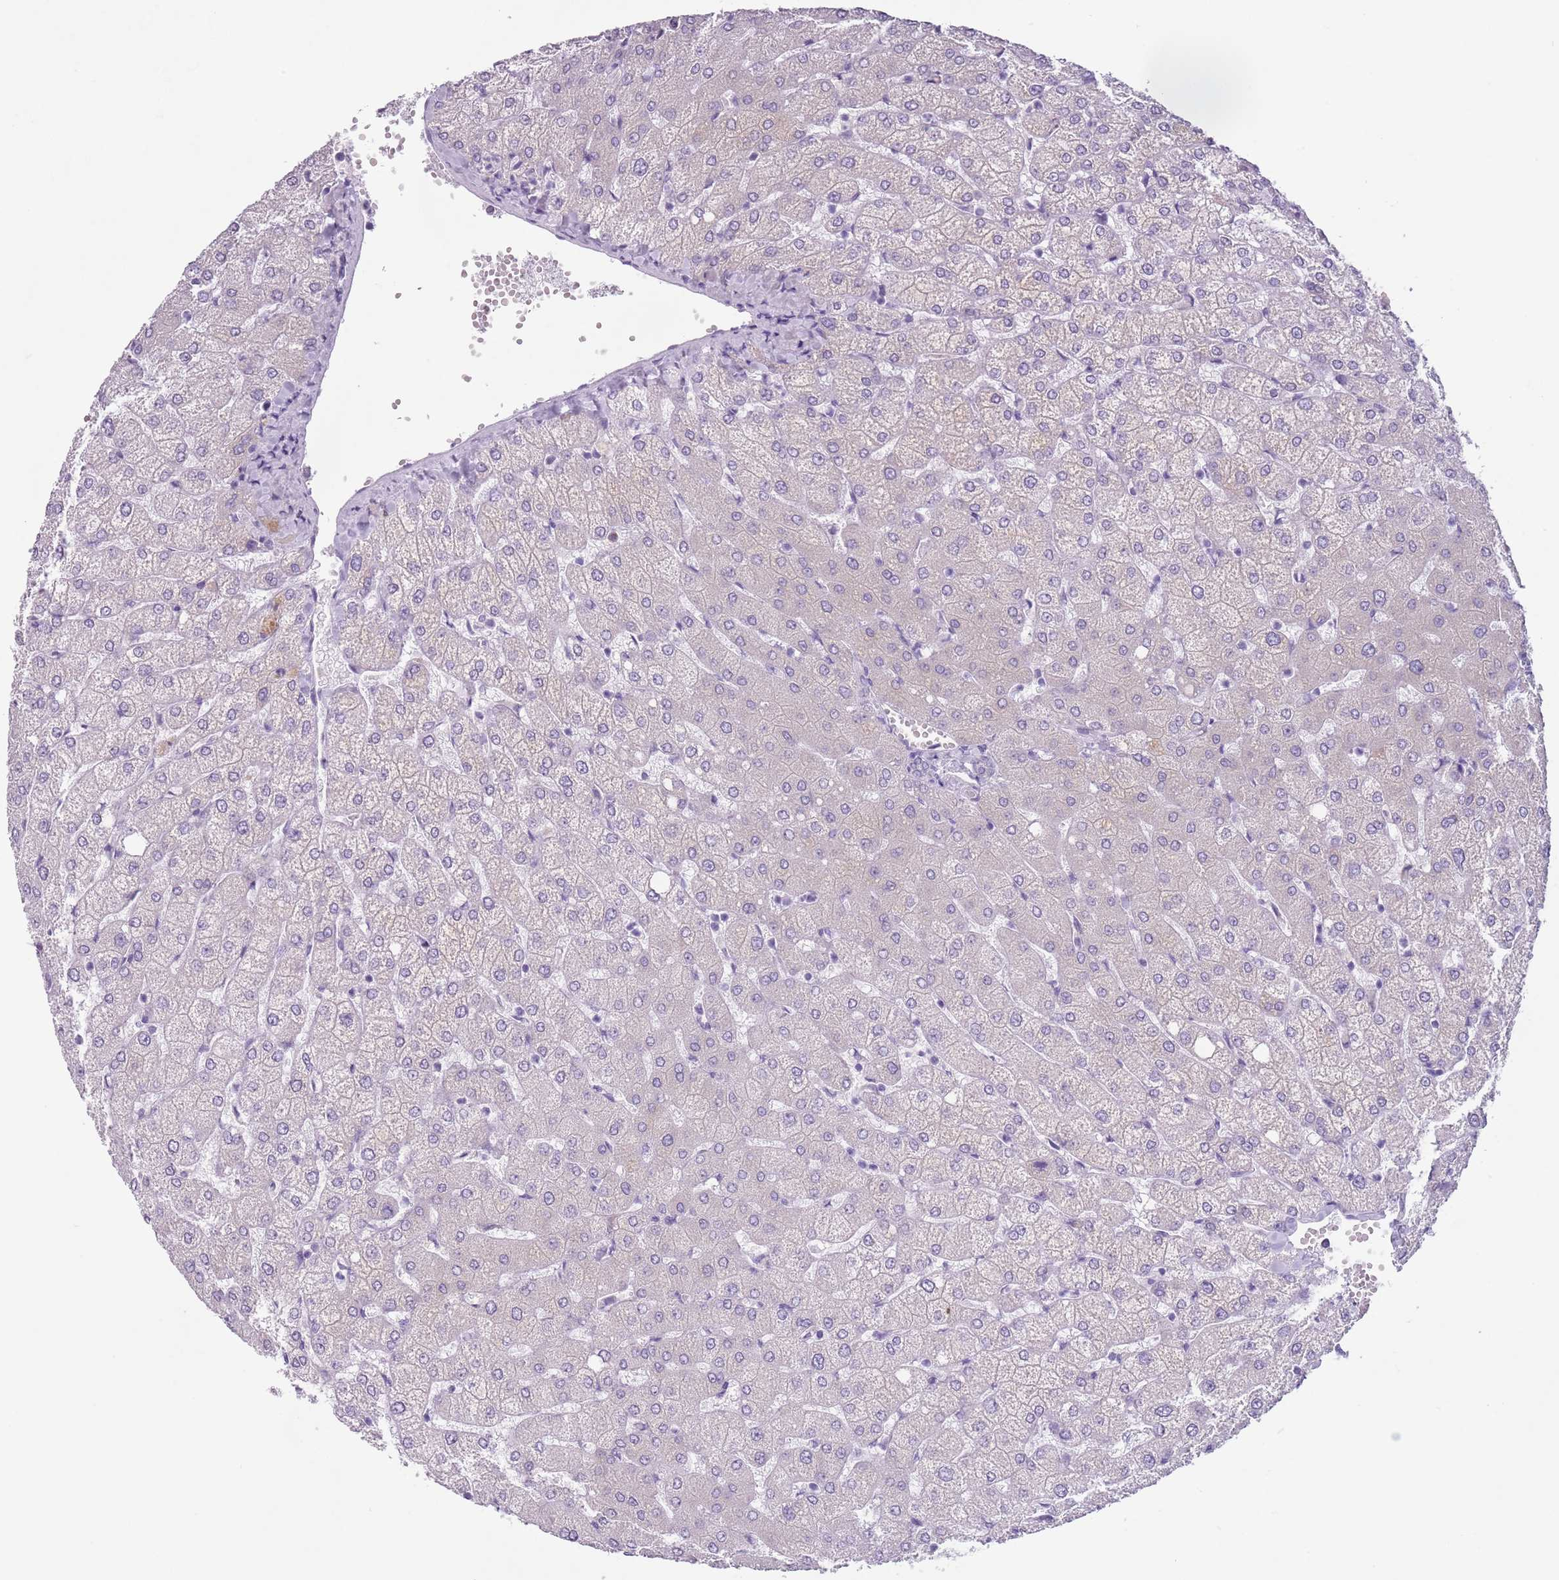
{"staining": {"intensity": "negative", "quantity": "none", "location": "none"}, "tissue": "liver", "cell_type": "Cholangiocytes", "image_type": "normal", "snomed": [{"axis": "morphology", "description": "Normal tissue, NOS"}, {"axis": "topography", "description": "Liver"}], "caption": "This is an immunohistochemistry (IHC) histopathology image of normal human liver. There is no positivity in cholangiocytes.", "gene": "HYOU1", "patient": {"sex": "female", "age": 54}}